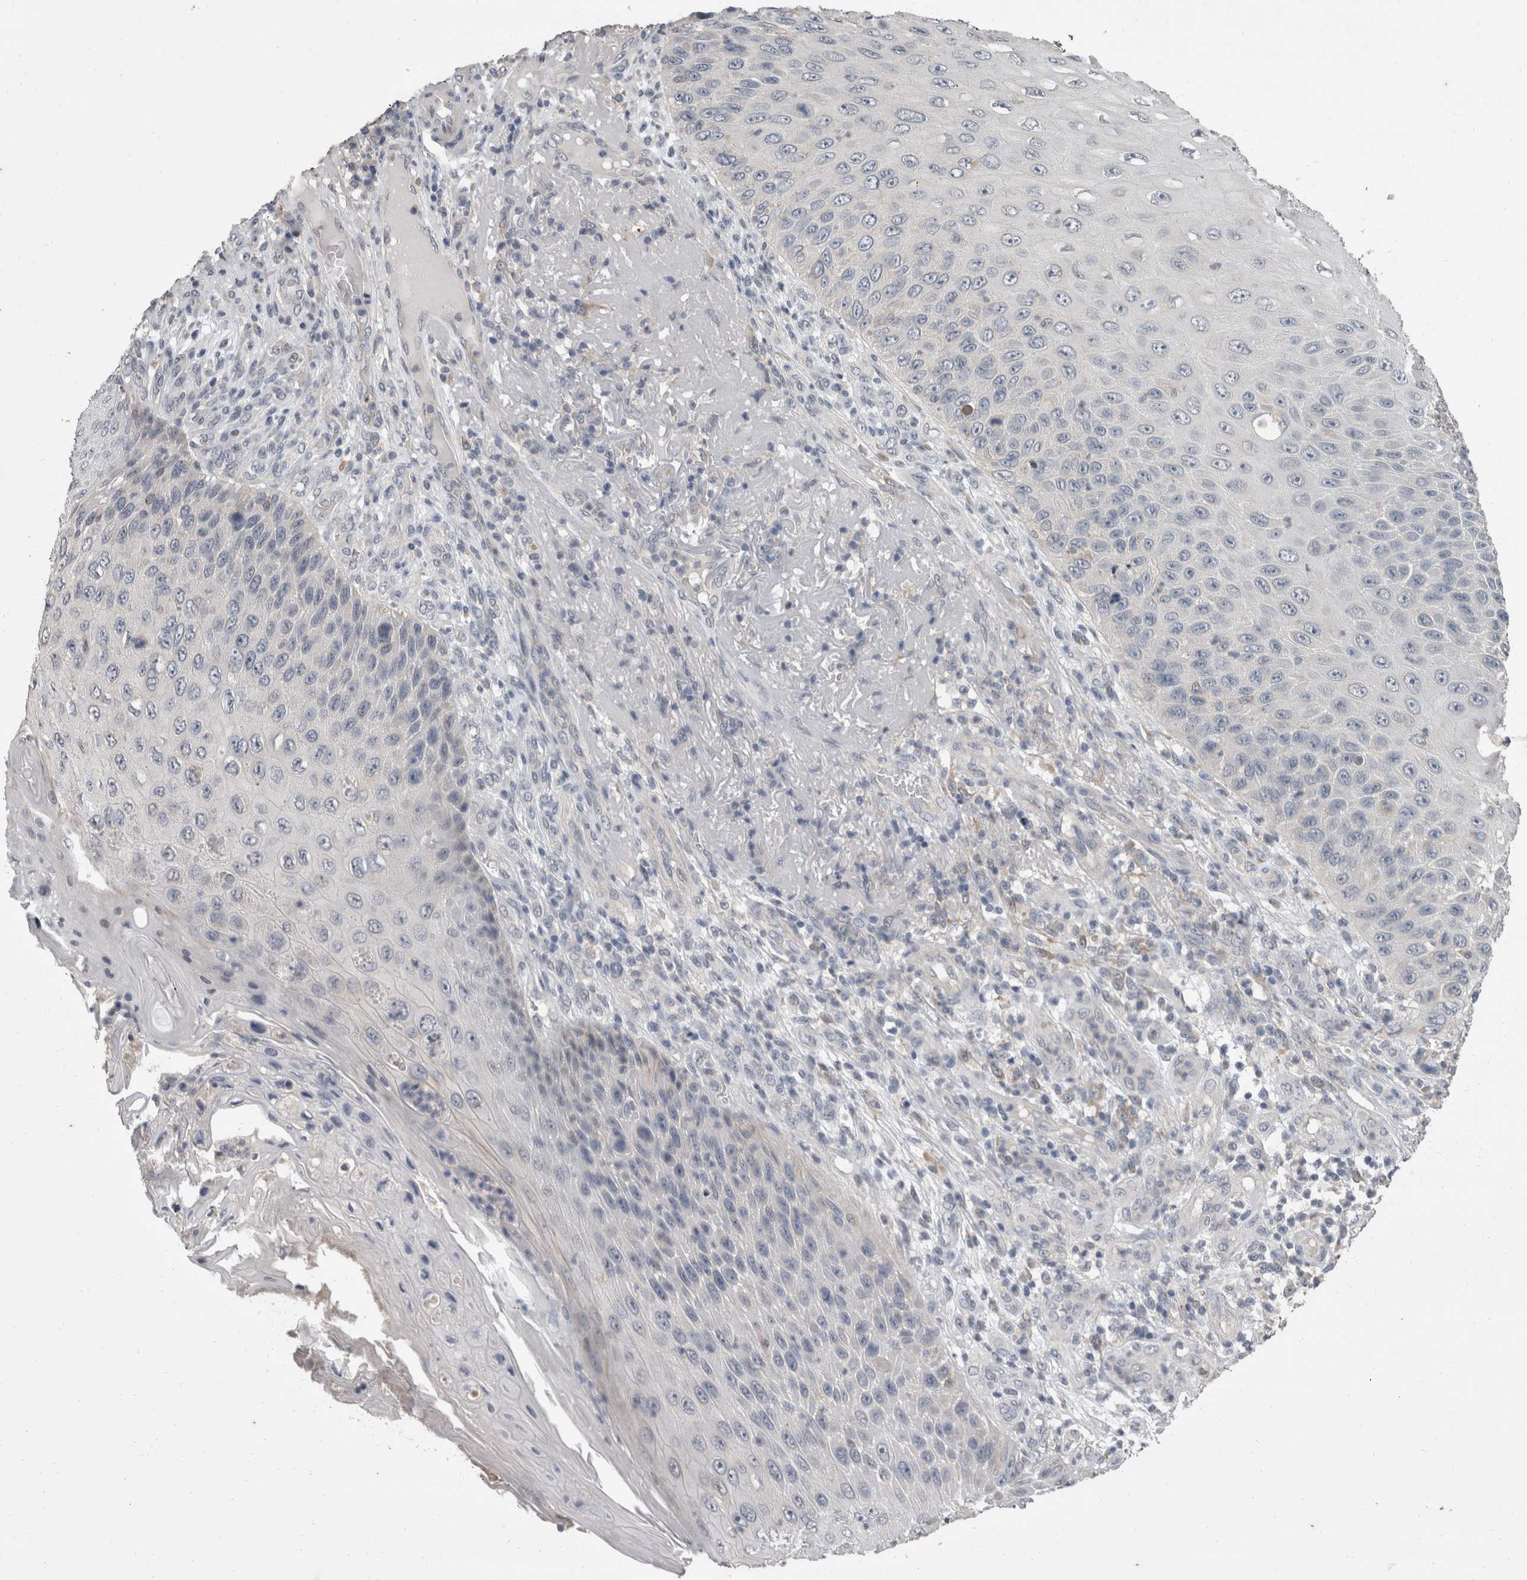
{"staining": {"intensity": "negative", "quantity": "none", "location": "none"}, "tissue": "skin cancer", "cell_type": "Tumor cells", "image_type": "cancer", "snomed": [{"axis": "morphology", "description": "Squamous cell carcinoma, NOS"}, {"axis": "topography", "description": "Skin"}], "caption": "Squamous cell carcinoma (skin) was stained to show a protein in brown. There is no significant staining in tumor cells.", "gene": "FHOD3", "patient": {"sex": "female", "age": 88}}